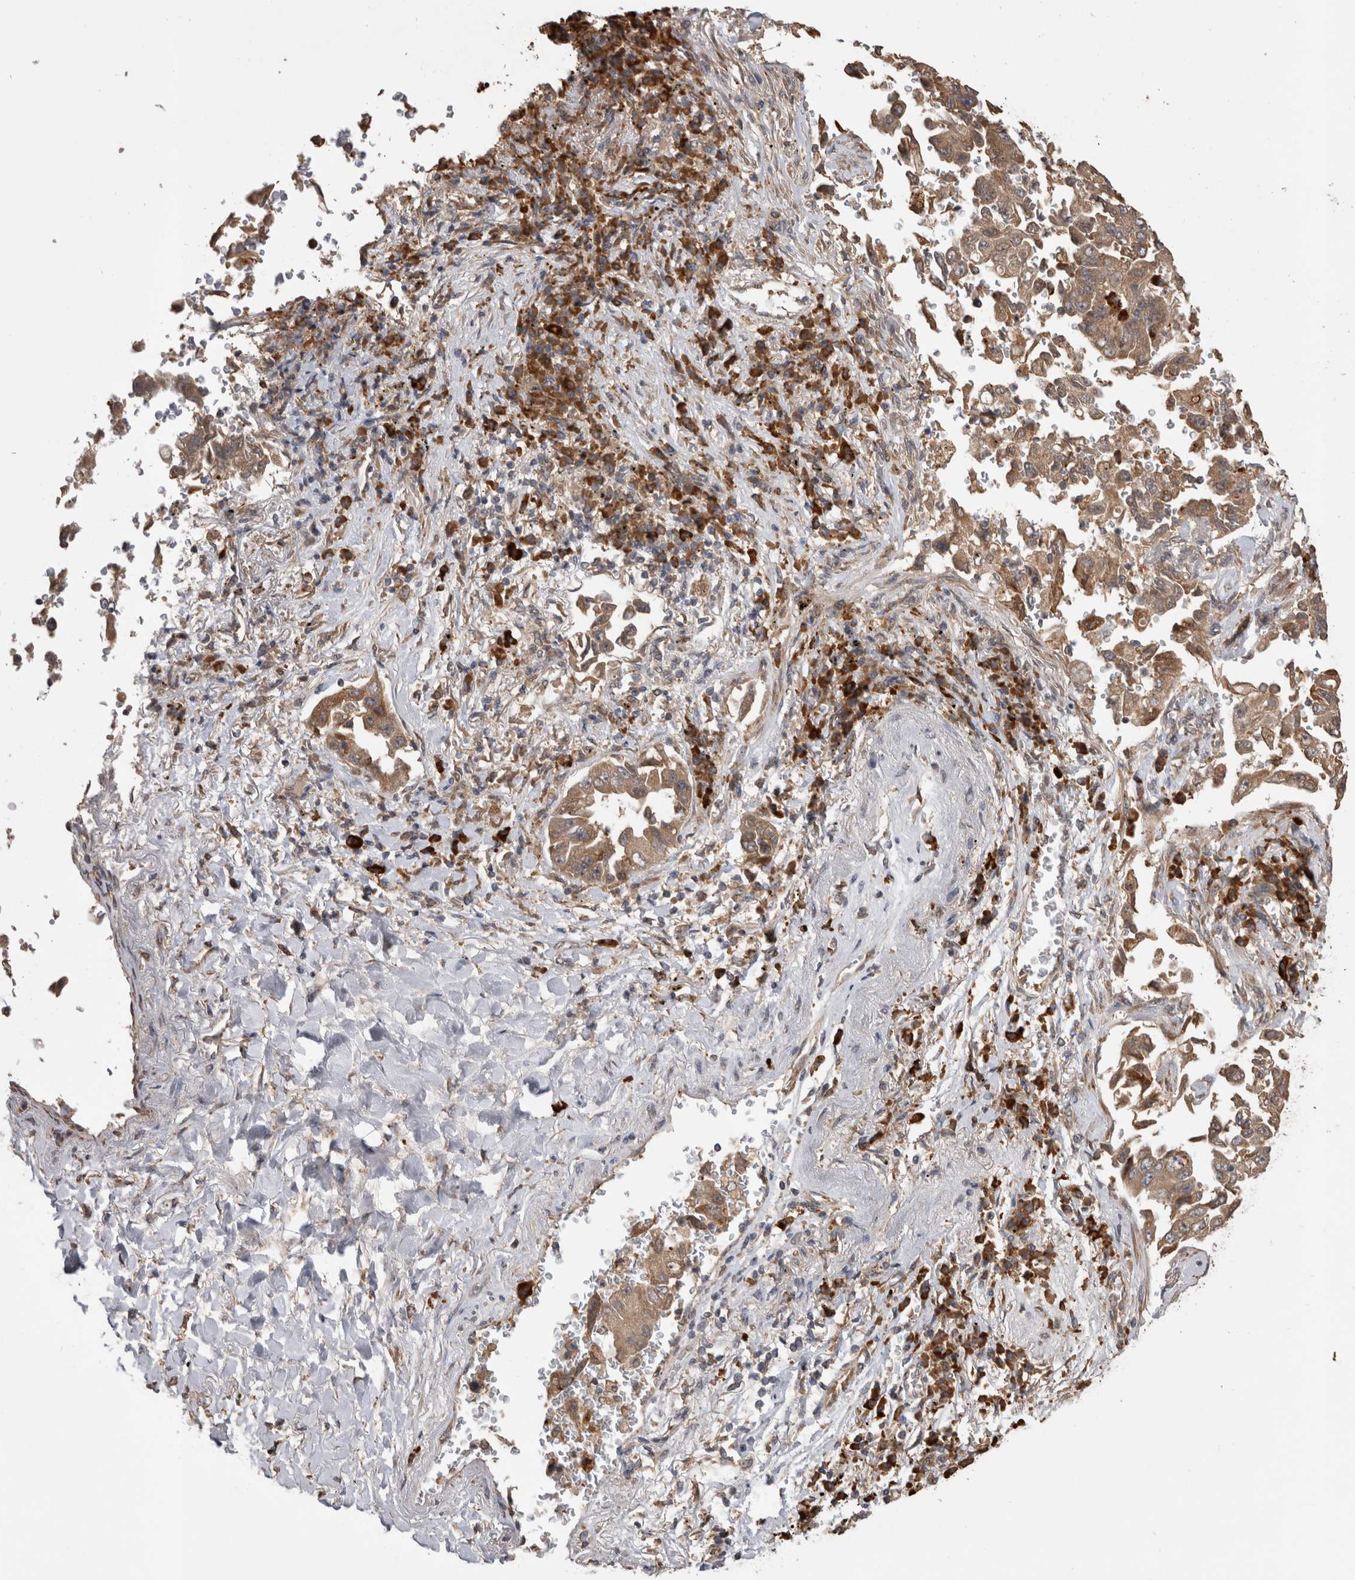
{"staining": {"intensity": "moderate", "quantity": ">75%", "location": "cytoplasmic/membranous"}, "tissue": "lung cancer", "cell_type": "Tumor cells", "image_type": "cancer", "snomed": [{"axis": "morphology", "description": "Adenocarcinoma, NOS"}, {"axis": "topography", "description": "Lung"}], "caption": "Tumor cells demonstrate medium levels of moderate cytoplasmic/membranous expression in approximately >75% of cells in human lung adenocarcinoma.", "gene": "TBCE", "patient": {"sex": "female", "age": 51}}